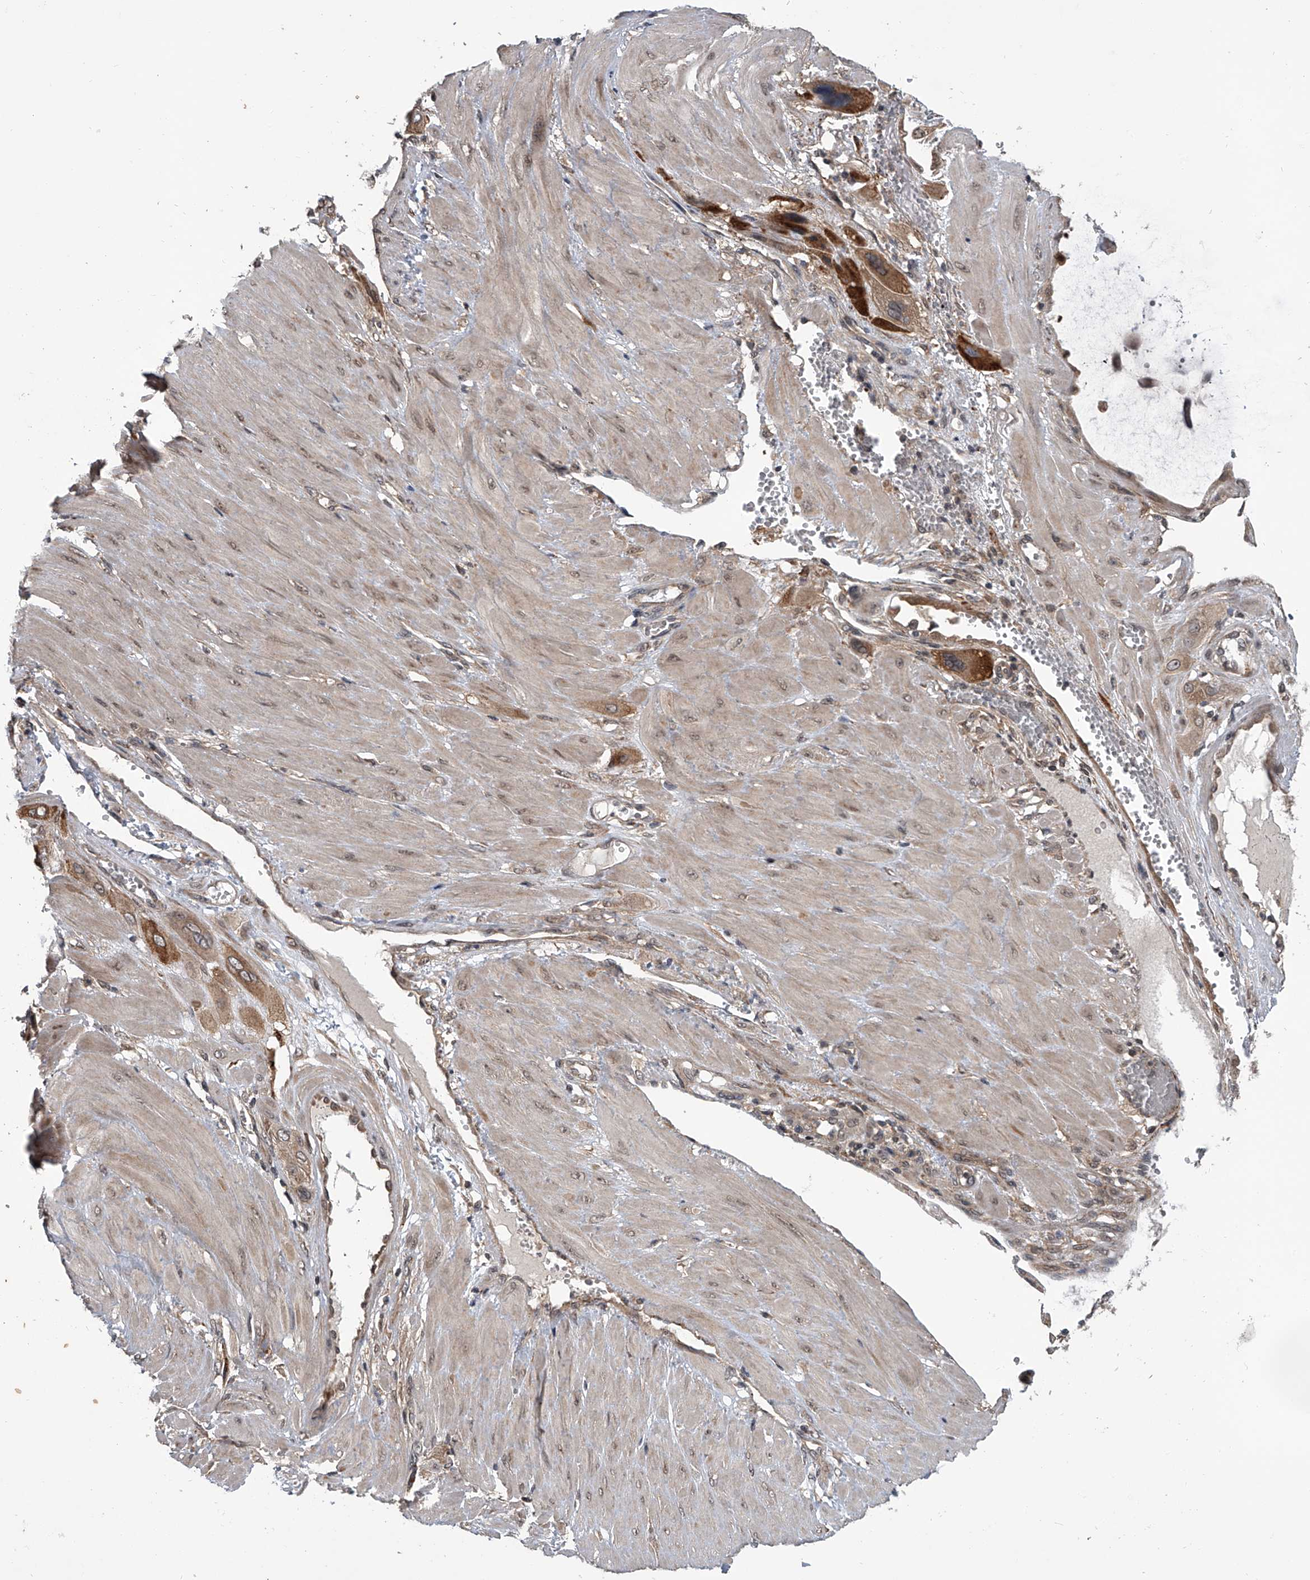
{"staining": {"intensity": "moderate", "quantity": ">75%", "location": "cytoplasmic/membranous"}, "tissue": "cervical cancer", "cell_type": "Tumor cells", "image_type": "cancer", "snomed": [{"axis": "morphology", "description": "Squamous cell carcinoma, NOS"}, {"axis": "topography", "description": "Cervix"}], "caption": "DAB immunohistochemical staining of squamous cell carcinoma (cervical) demonstrates moderate cytoplasmic/membranous protein staining in about >75% of tumor cells.", "gene": "GEMIN8", "patient": {"sex": "female", "age": 34}}